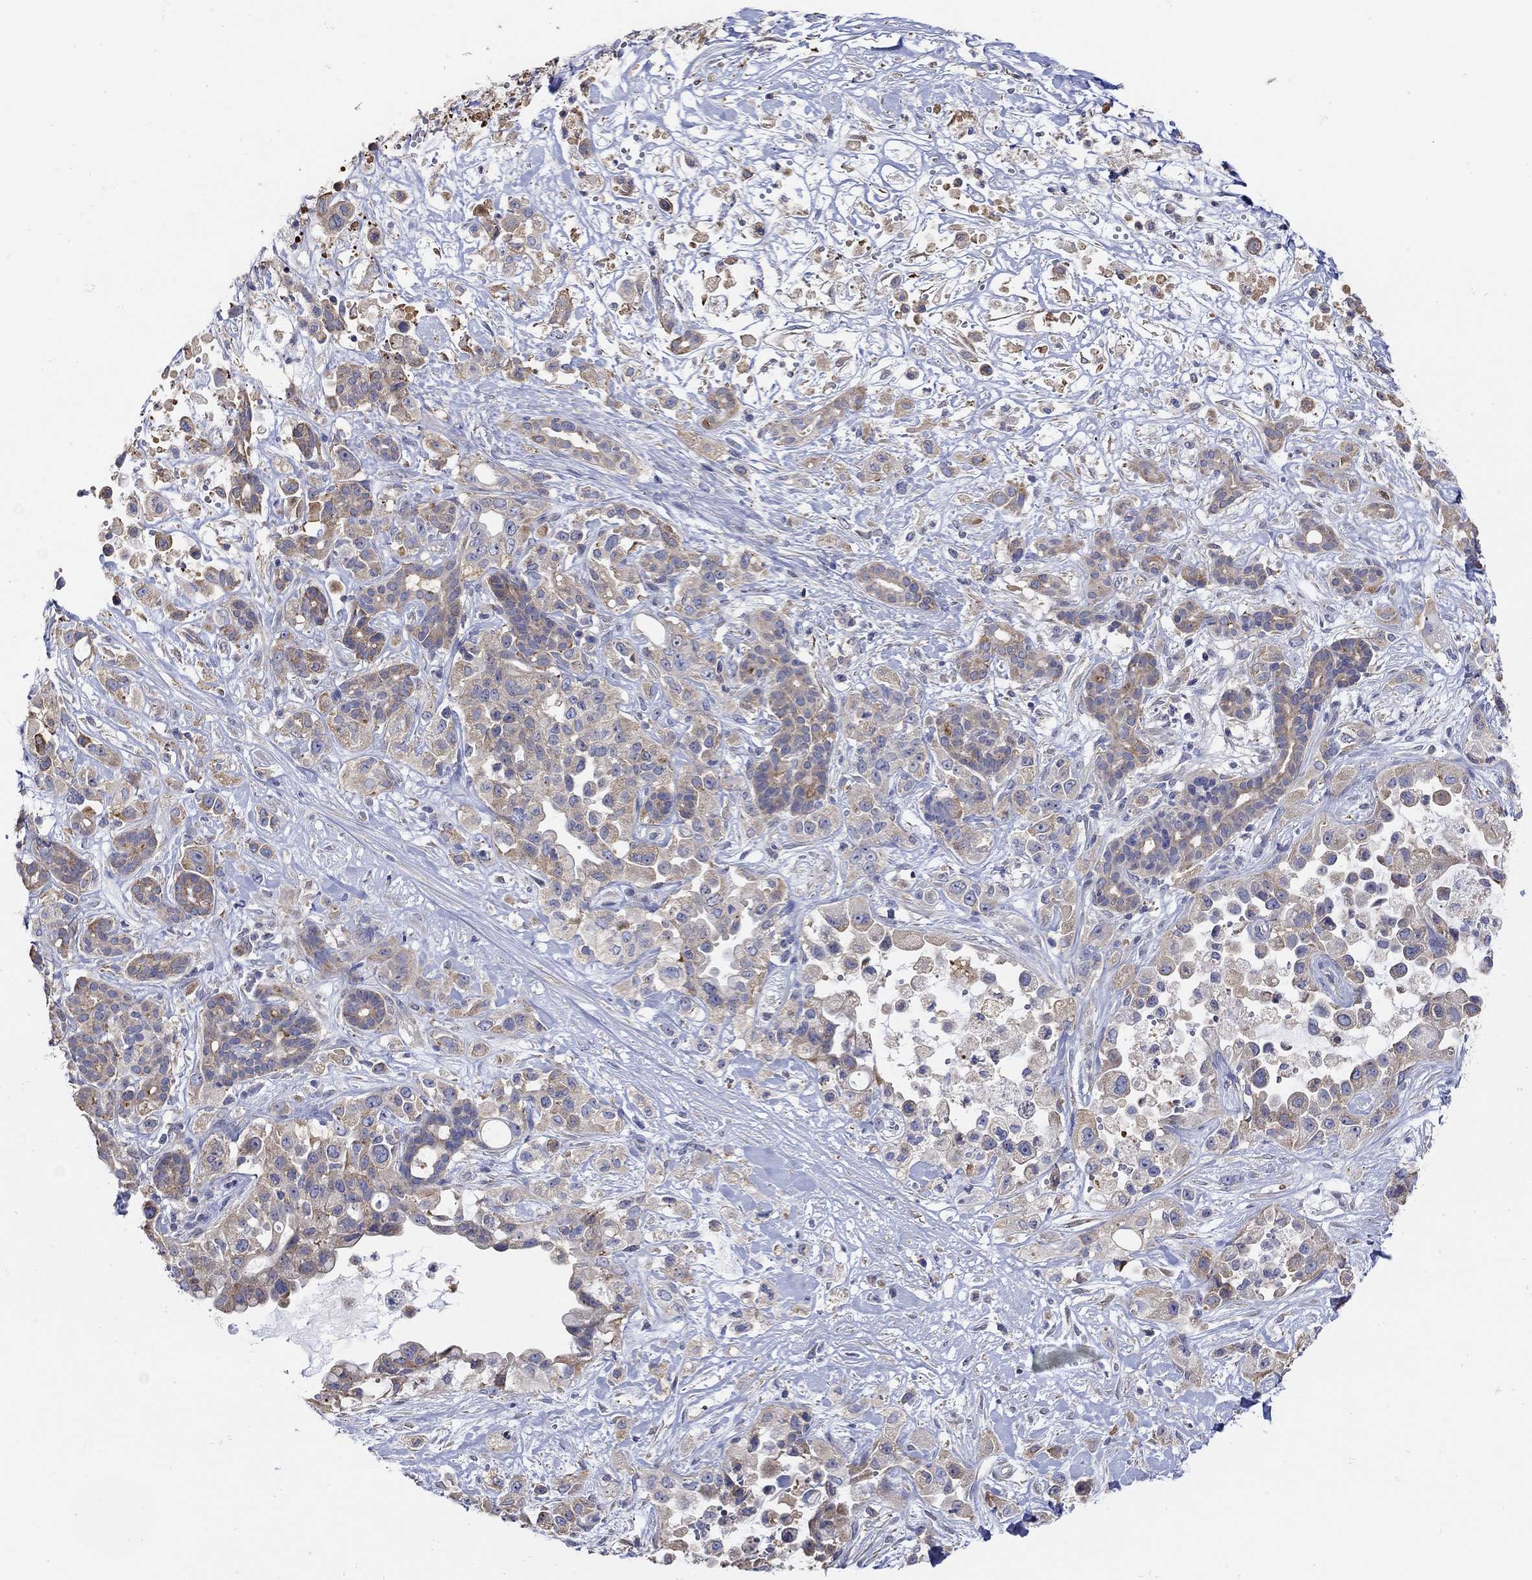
{"staining": {"intensity": "weak", "quantity": "25%-75%", "location": "cytoplasmic/membranous"}, "tissue": "pancreatic cancer", "cell_type": "Tumor cells", "image_type": "cancer", "snomed": [{"axis": "morphology", "description": "Adenocarcinoma, NOS"}, {"axis": "topography", "description": "Pancreas"}], "caption": "The histopathology image exhibits immunohistochemical staining of pancreatic cancer (adenocarcinoma). There is weak cytoplasmic/membranous expression is seen in approximately 25%-75% of tumor cells. Ihc stains the protein of interest in brown and the nuclei are stained blue.", "gene": "TEKT3", "patient": {"sex": "male", "age": 44}}